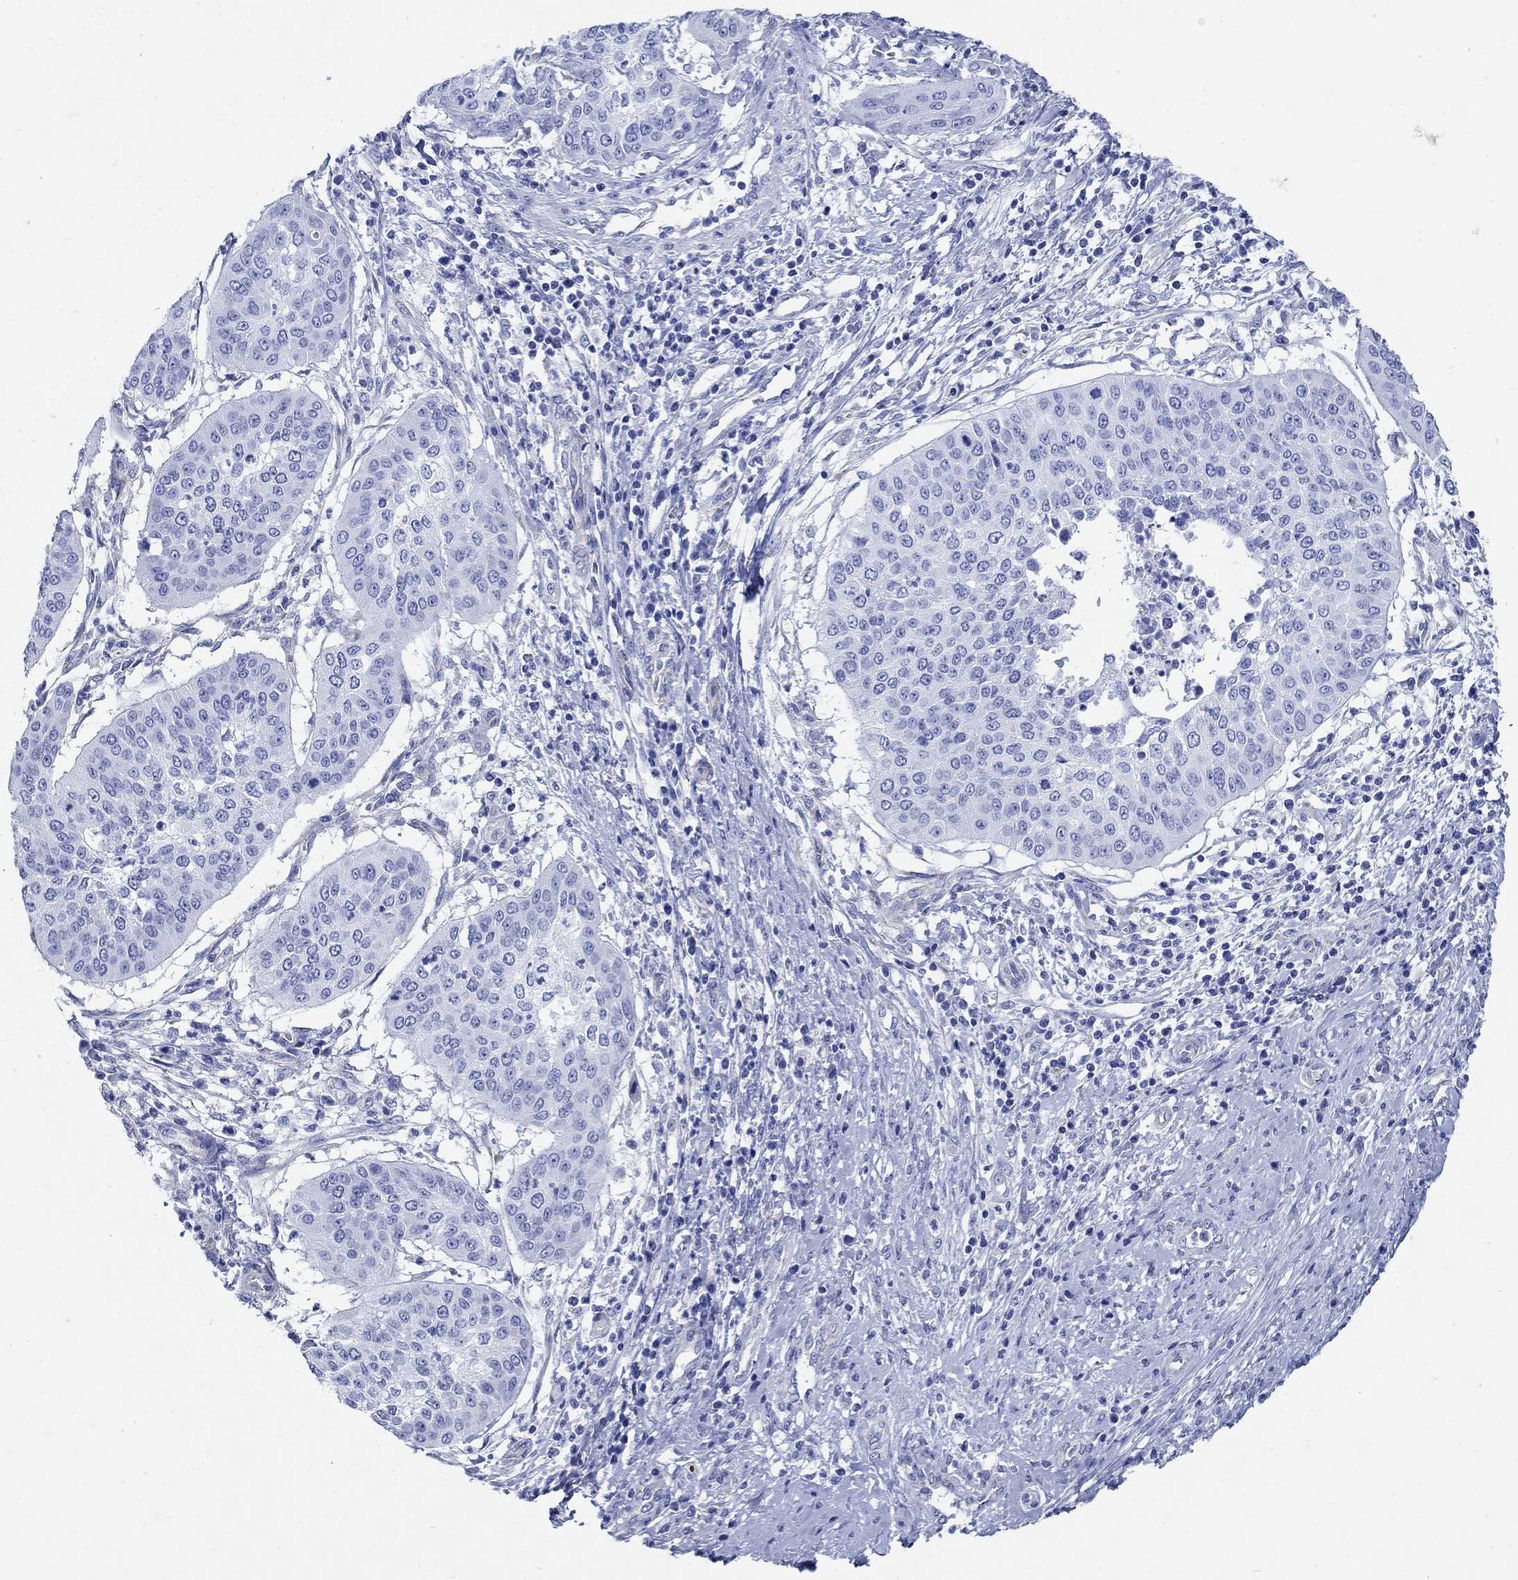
{"staining": {"intensity": "negative", "quantity": "none", "location": "none"}, "tissue": "cervical cancer", "cell_type": "Tumor cells", "image_type": "cancer", "snomed": [{"axis": "morphology", "description": "Normal tissue, NOS"}, {"axis": "morphology", "description": "Squamous cell carcinoma, NOS"}, {"axis": "topography", "description": "Cervix"}], "caption": "Immunohistochemical staining of human cervical cancer (squamous cell carcinoma) shows no significant staining in tumor cells. (Stains: DAB immunohistochemistry (IHC) with hematoxylin counter stain, Microscopy: brightfield microscopy at high magnification).", "gene": "ZDHHC14", "patient": {"sex": "female", "age": 39}}